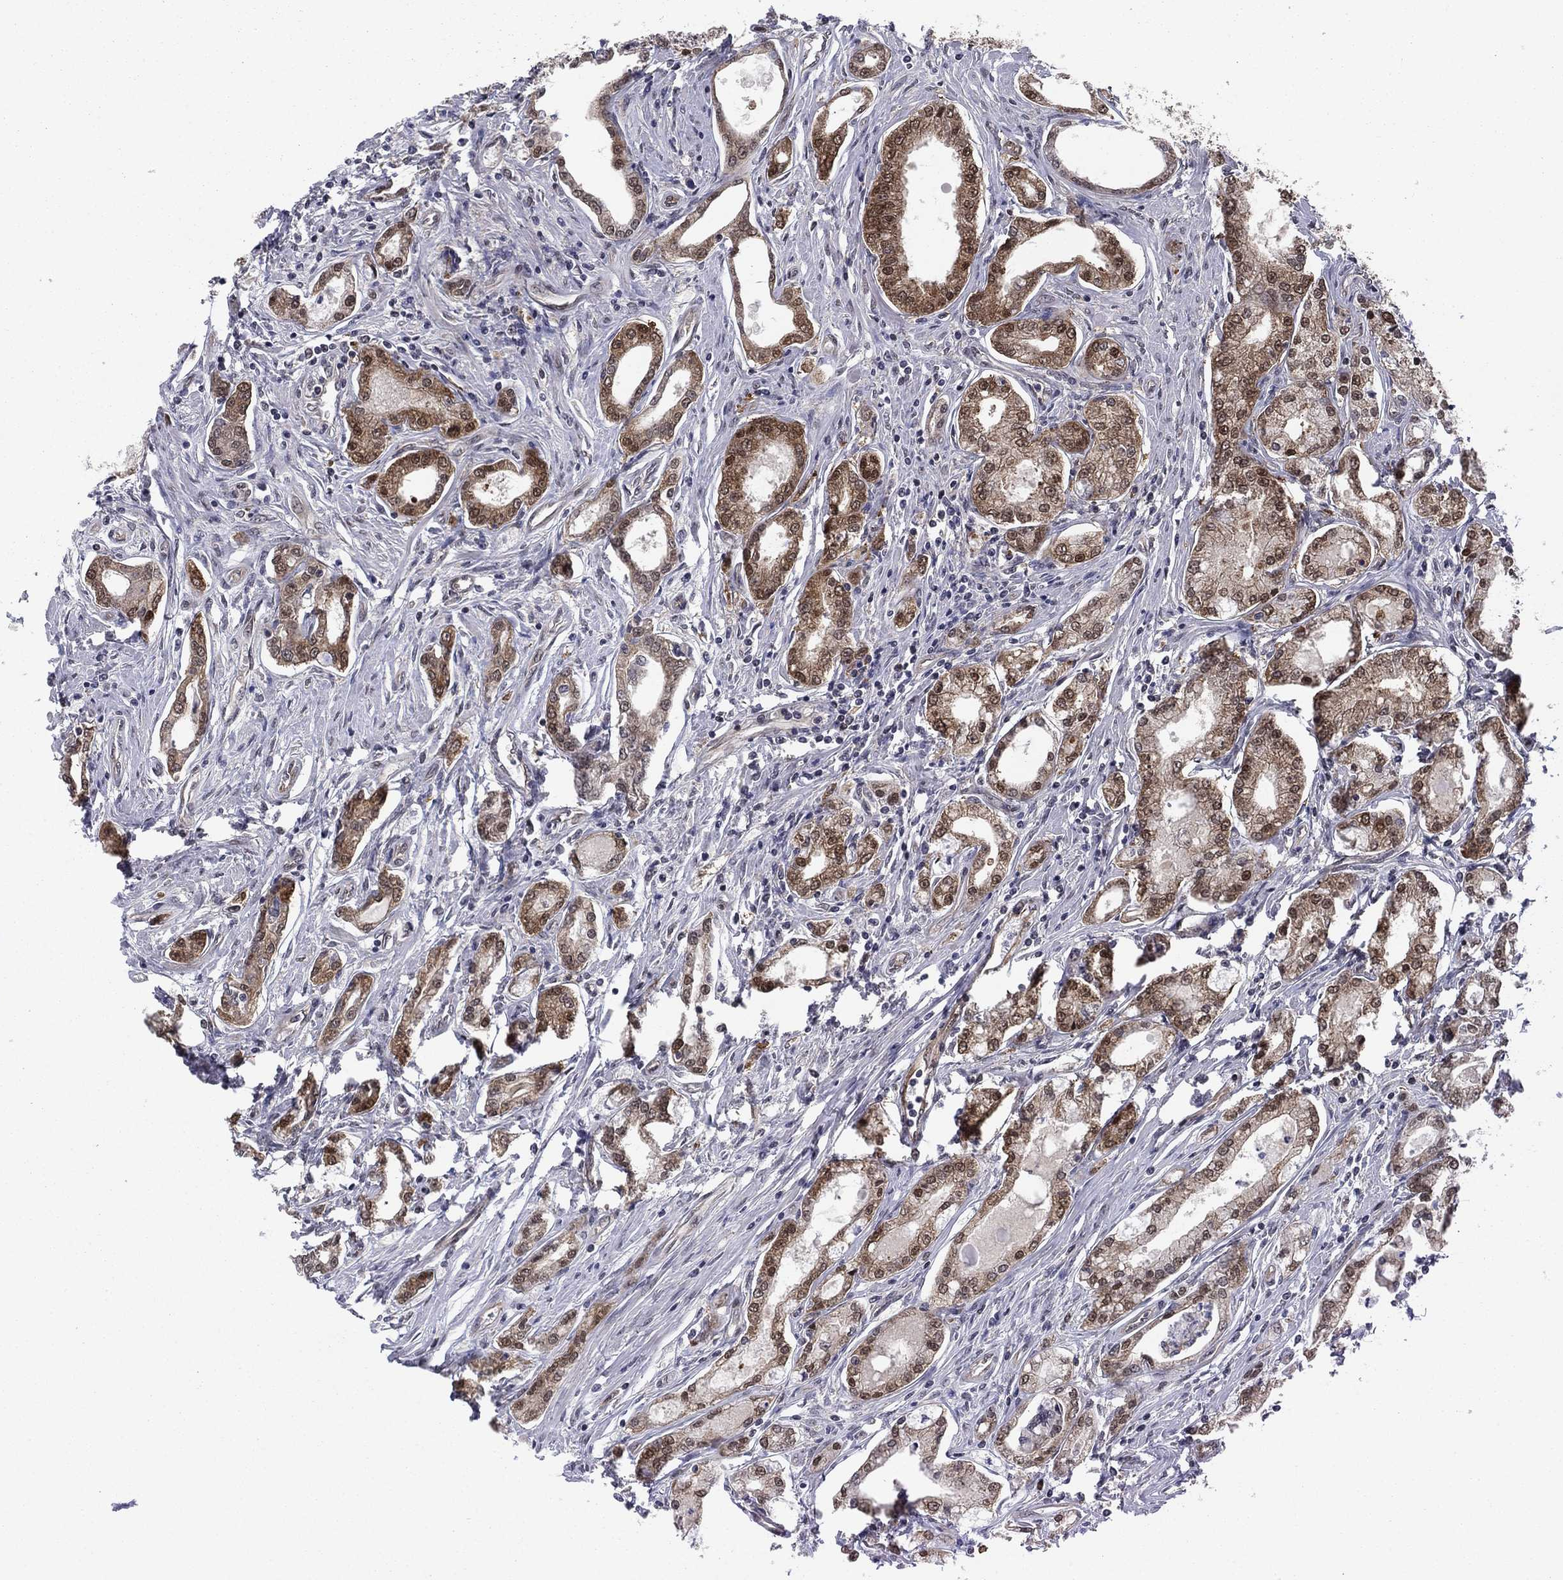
{"staining": {"intensity": "strong", "quantity": "25%-75%", "location": "cytoplasmic/membranous"}, "tissue": "prostate cancer", "cell_type": "Tumor cells", "image_type": "cancer", "snomed": [{"axis": "morphology", "description": "Adenocarcinoma, NOS"}, {"axis": "morphology", "description": "Adenocarcinoma, High grade"}, {"axis": "topography", "description": "Prostate"}], "caption": "Brown immunohistochemical staining in prostate cancer exhibits strong cytoplasmic/membranous positivity in approximately 25%-75% of tumor cells. The protein is shown in brown color, while the nuclei are stained blue.", "gene": "FKBP4", "patient": {"sex": "male", "age": 70}}